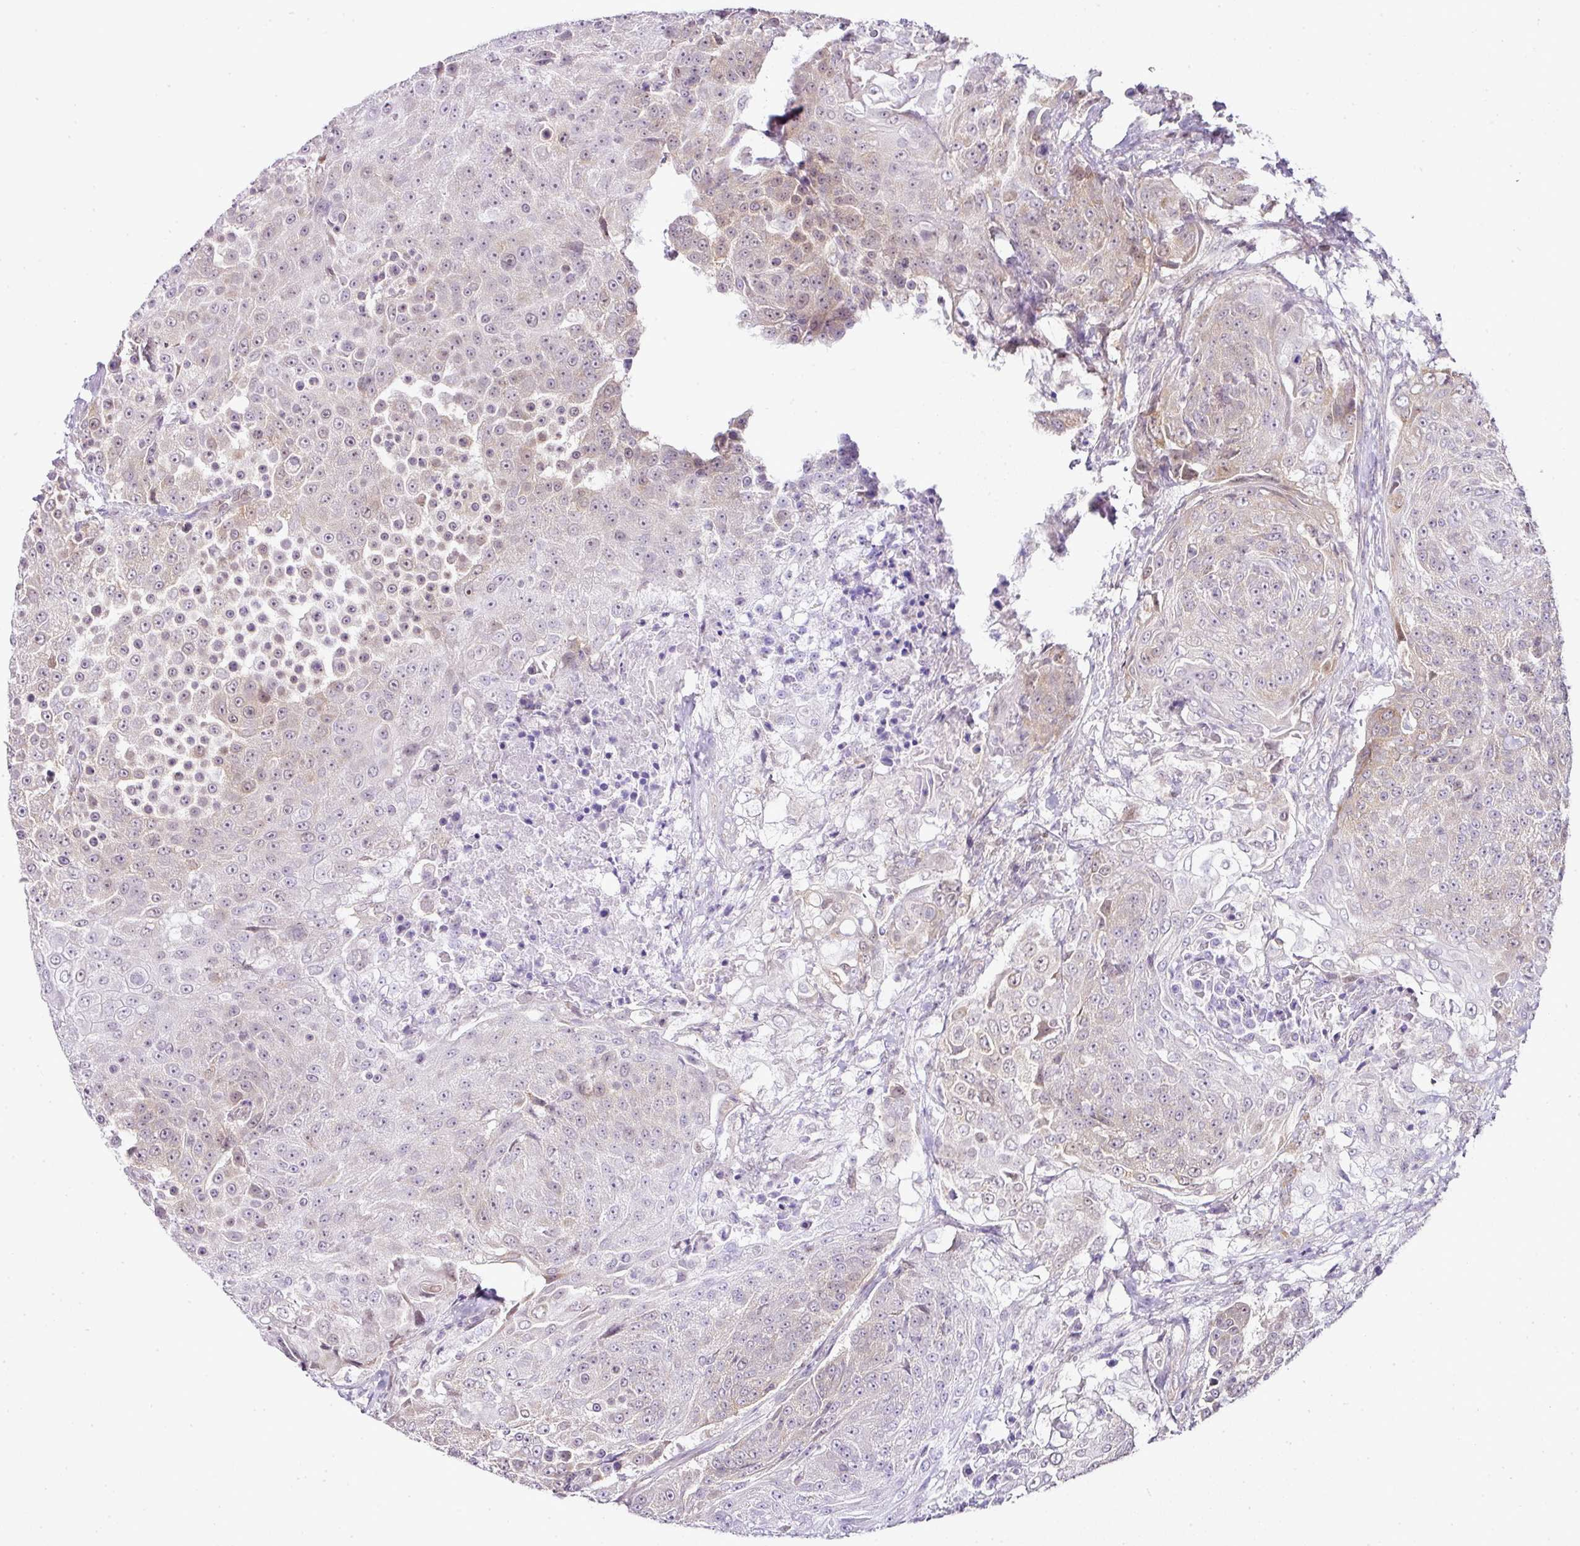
{"staining": {"intensity": "weak", "quantity": "<25%", "location": "cytoplasmic/membranous"}, "tissue": "urothelial cancer", "cell_type": "Tumor cells", "image_type": "cancer", "snomed": [{"axis": "morphology", "description": "Urothelial carcinoma, High grade"}, {"axis": "topography", "description": "Urinary bladder"}], "caption": "This is an immunohistochemistry (IHC) micrograph of human urothelial carcinoma (high-grade). There is no staining in tumor cells.", "gene": "FAM32A", "patient": {"sex": "female", "age": 63}}